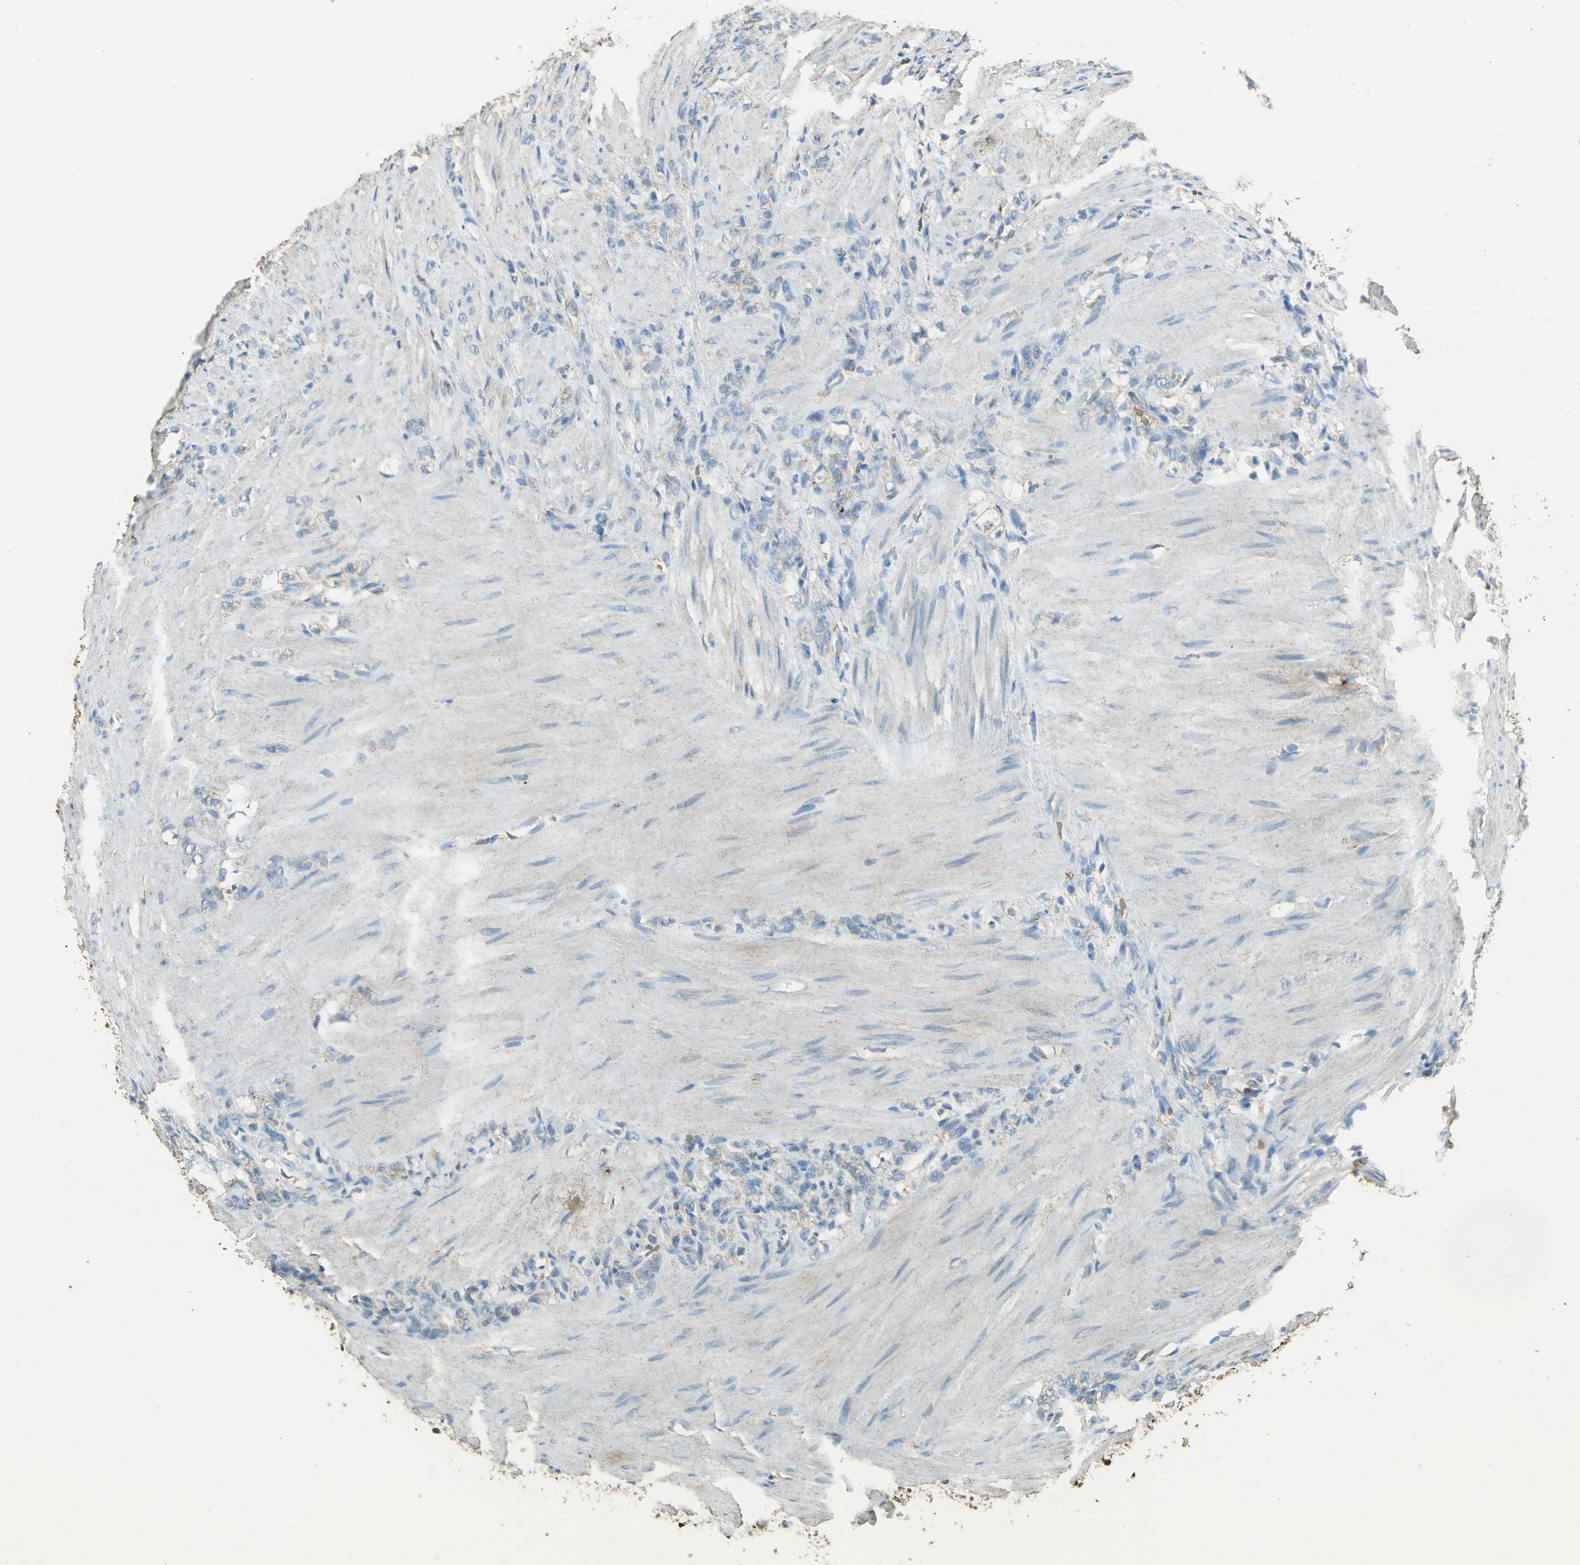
{"staining": {"intensity": "weak", "quantity": "<25%", "location": "cytoplasmic/membranous"}, "tissue": "stomach cancer", "cell_type": "Tumor cells", "image_type": "cancer", "snomed": [{"axis": "morphology", "description": "Adenocarcinoma, NOS"}, {"axis": "topography", "description": "Stomach"}], "caption": "Protein analysis of stomach adenocarcinoma shows no significant positivity in tumor cells.", "gene": "TRAPPC2", "patient": {"sex": "male", "age": 82}}